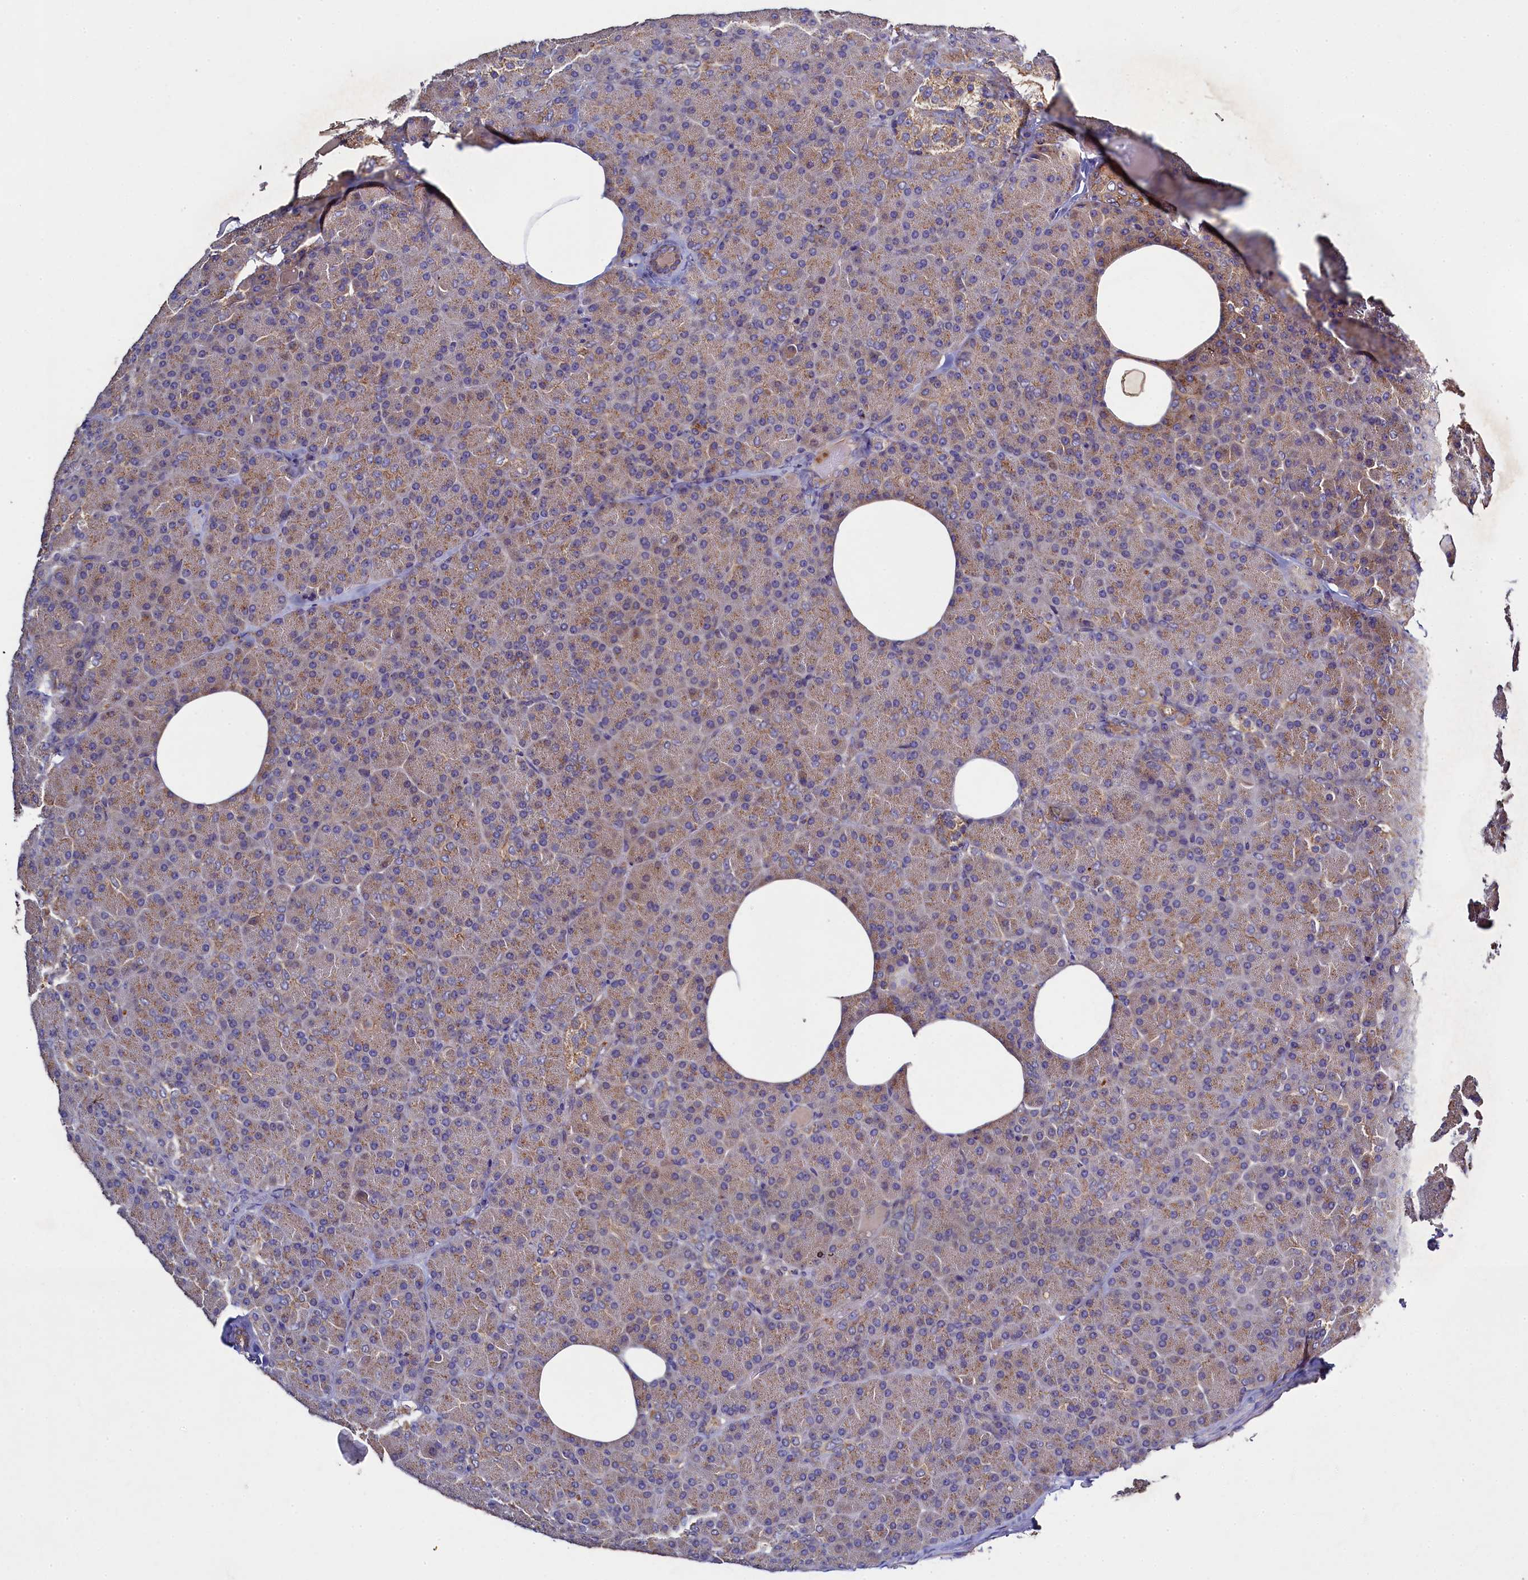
{"staining": {"intensity": "moderate", "quantity": "25%-75%", "location": "cytoplasmic/membranous"}, "tissue": "pancreas", "cell_type": "Exocrine glandular cells", "image_type": "normal", "snomed": [{"axis": "morphology", "description": "Normal tissue, NOS"}, {"axis": "morphology", "description": "Carcinoid, malignant, NOS"}, {"axis": "topography", "description": "Pancreas"}], "caption": "Exocrine glandular cells exhibit moderate cytoplasmic/membranous positivity in about 25%-75% of cells in normal pancreas. The protein is stained brown, and the nuclei are stained in blue (DAB IHC with brightfield microscopy, high magnification).", "gene": "TK2", "patient": {"sex": "female", "age": 35}}